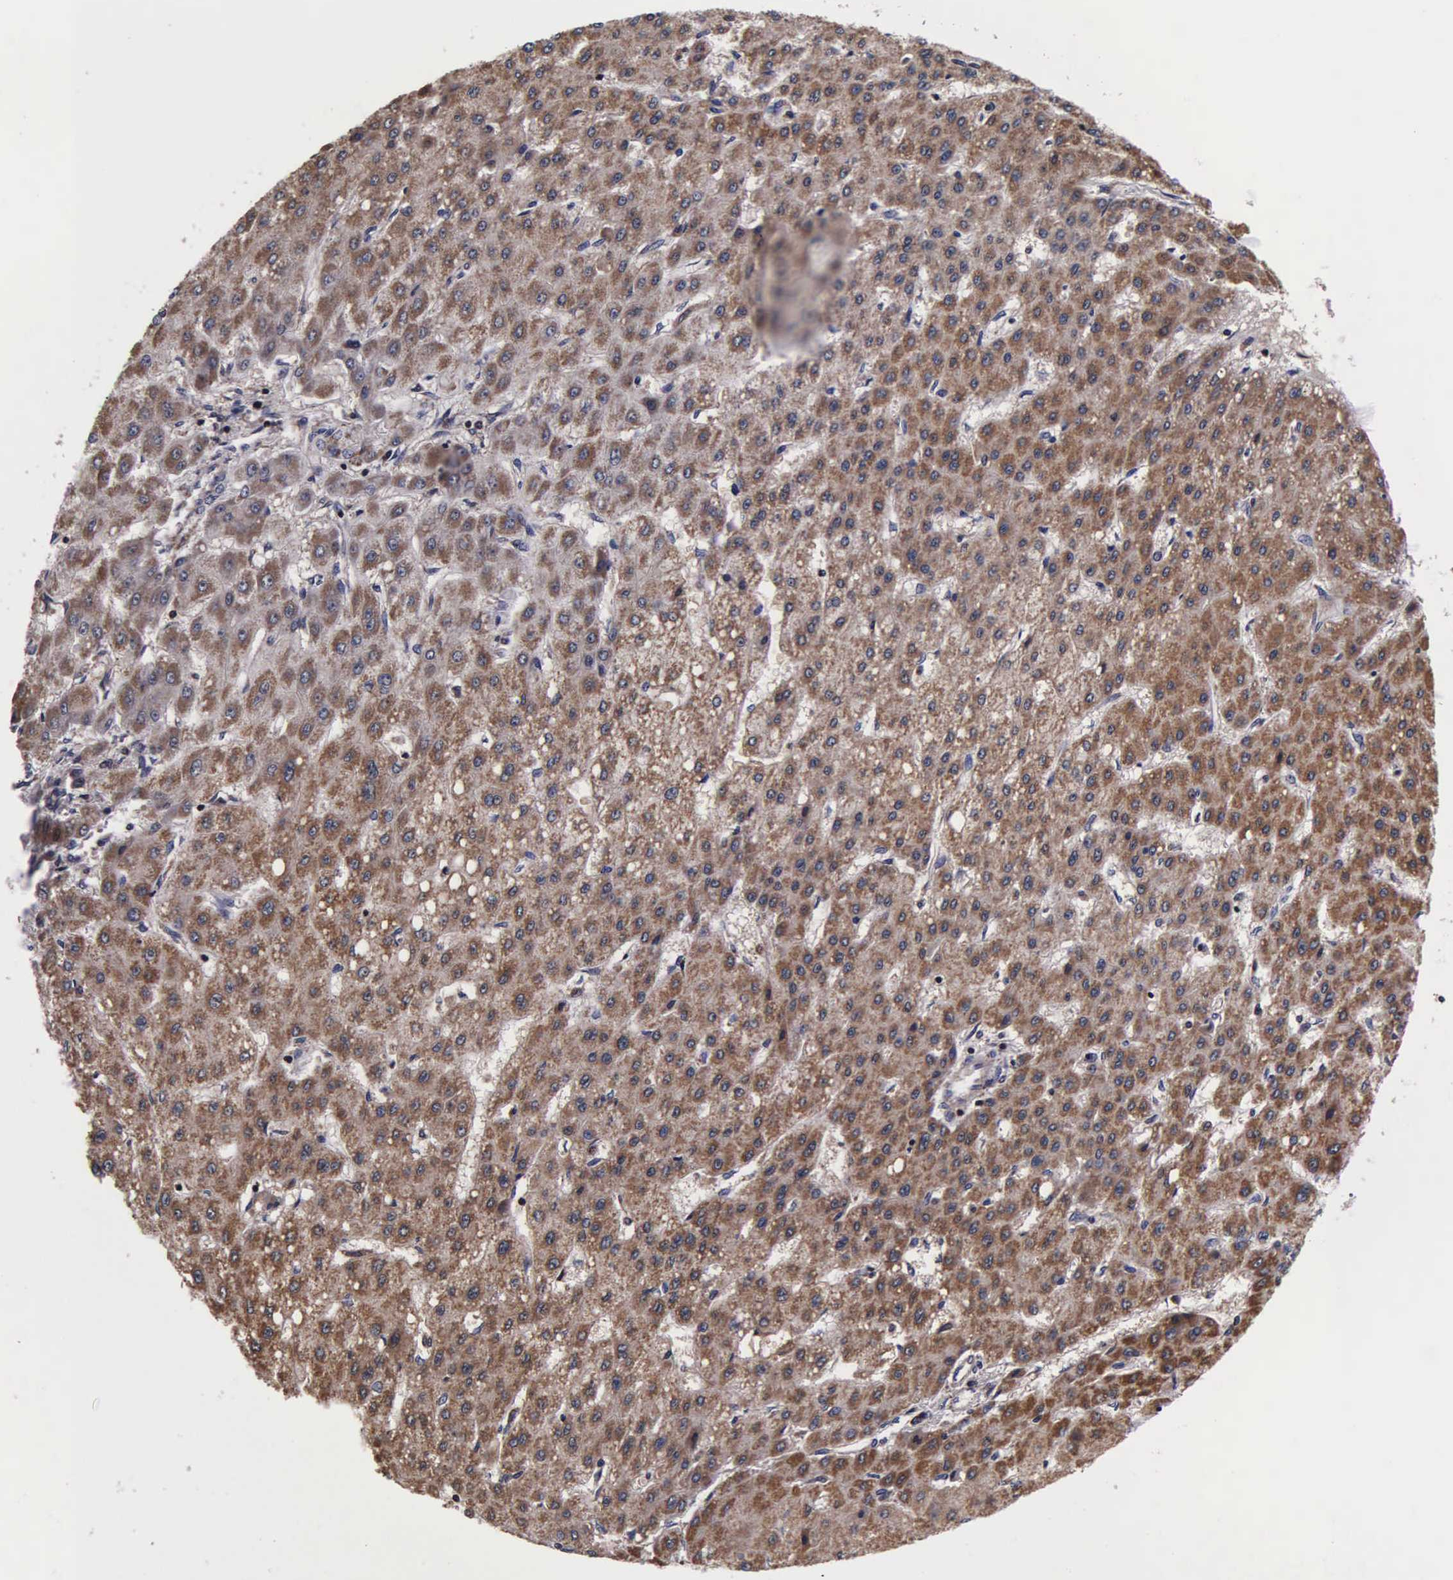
{"staining": {"intensity": "moderate", "quantity": ">75%", "location": "cytoplasmic/membranous"}, "tissue": "liver cancer", "cell_type": "Tumor cells", "image_type": "cancer", "snomed": [{"axis": "morphology", "description": "Carcinoma, Hepatocellular, NOS"}, {"axis": "topography", "description": "Liver"}], "caption": "IHC micrograph of neoplastic tissue: hepatocellular carcinoma (liver) stained using immunohistochemistry reveals medium levels of moderate protein expression localized specifically in the cytoplasmic/membranous of tumor cells, appearing as a cytoplasmic/membranous brown color.", "gene": "PSMA3", "patient": {"sex": "female", "age": 52}}